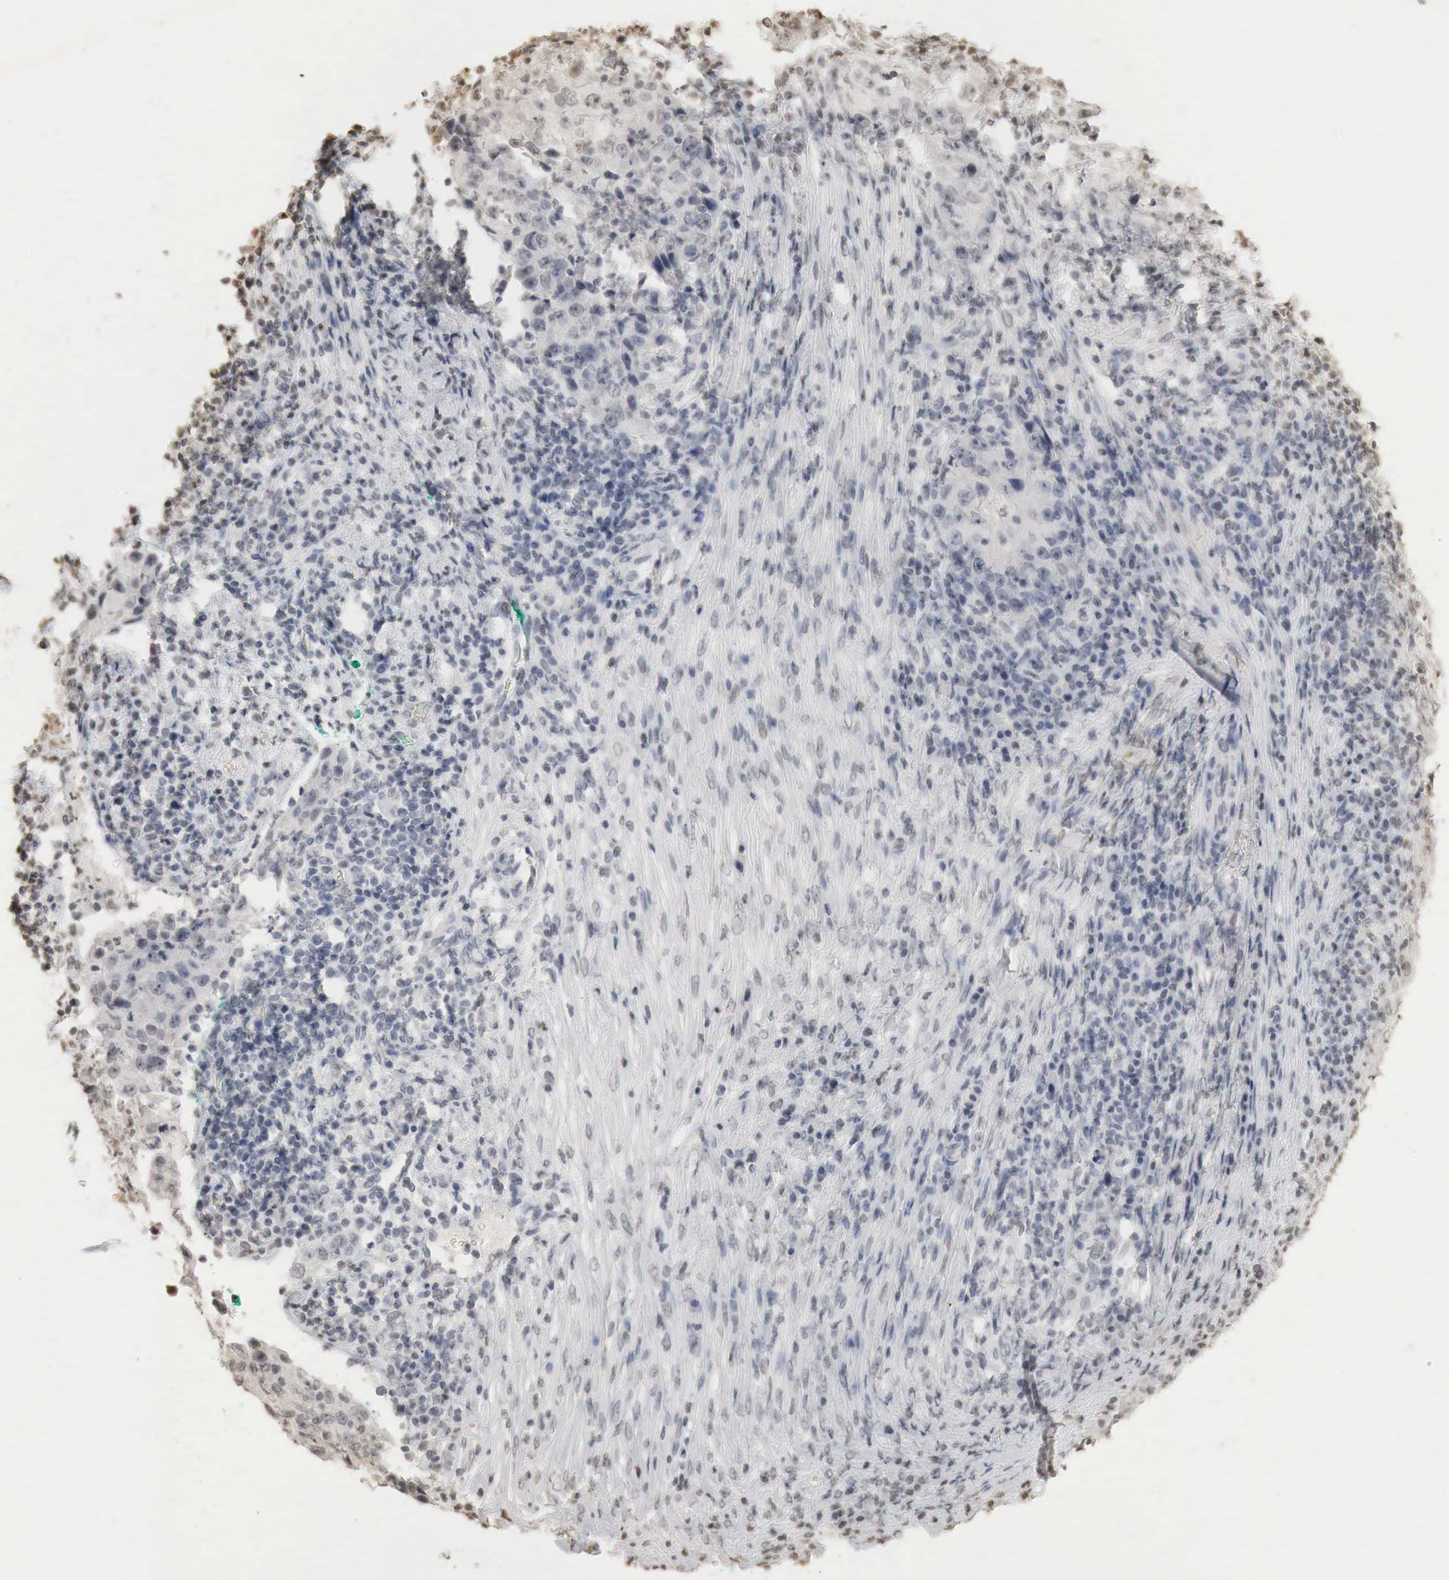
{"staining": {"intensity": "negative", "quantity": "none", "location": "none"}, "tissue": "lung cancer", "cell_type": "Tumor cells", "image_type": "cancer", "snomed": [{"axis": "morphology", "description": "Squamous cell carcinoma, NOS"}, {"axis": "topography", "description": "Lung"}], "caption": "Squamous cell carcinoma (lung) stained for a protein using immunohistochemistry (IHC) reveals no staining tumor cells.", "gene": "ERBB4", "patient": {"sex": "male", "age": 64}}